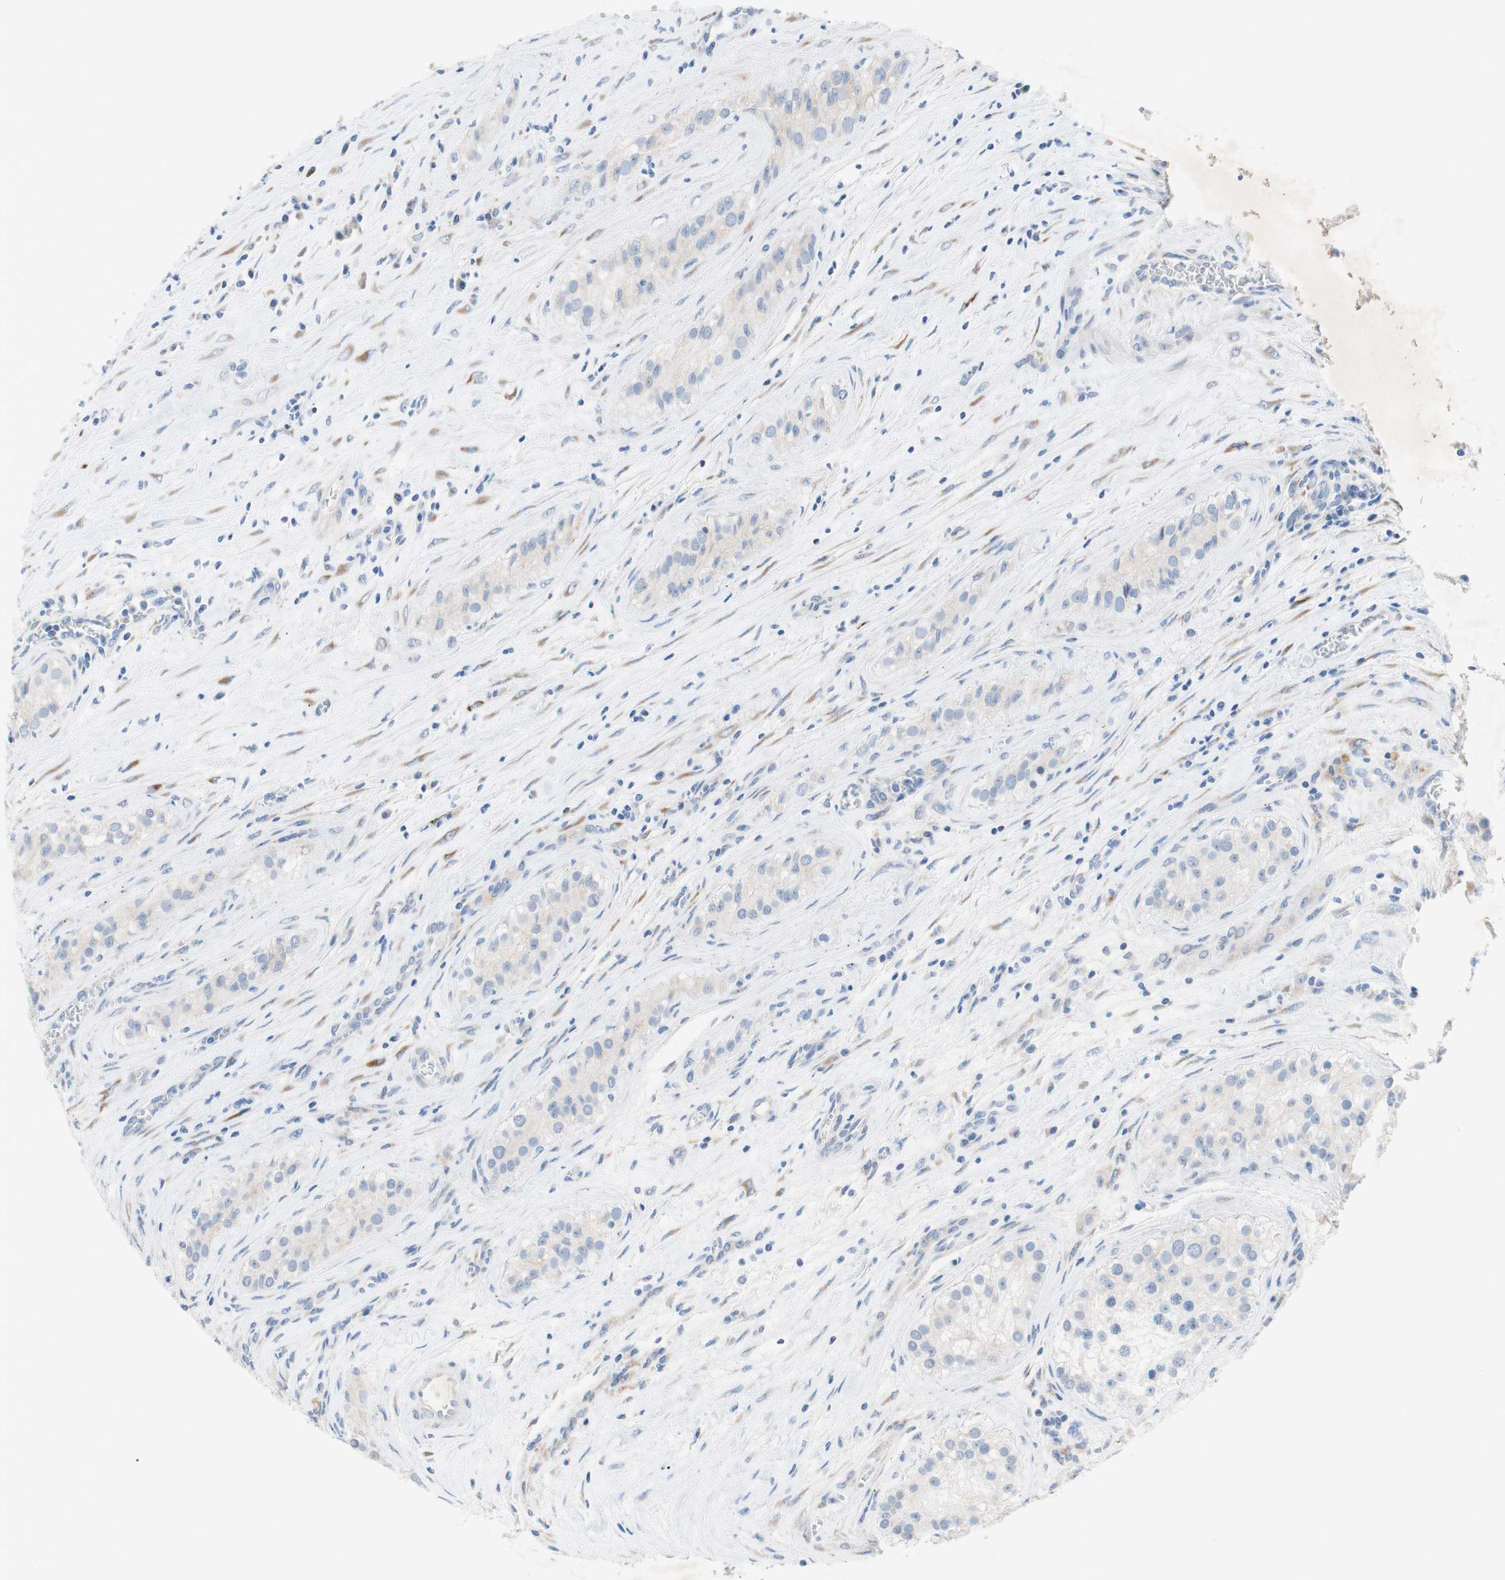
{"staining": {"intensity": "negative", "quantity": "none", "location": "none"}, "tissue": "testis cancer", "cell_type": "Tumor cells", "image_type": "cancer", "snomed": [{"axis": "morphology", "description": "Carcinoma, Embryonal, NOS"}, {"axis": "topography", "description": "Testis"}], "caption": "Immunohistochemical staining of human testis cancer (embryonal carcinoma) demonstrates no significant staining in tumor cells.", "gene": "TMIGD2", "patient": {"sex": "male", "age": 28}}